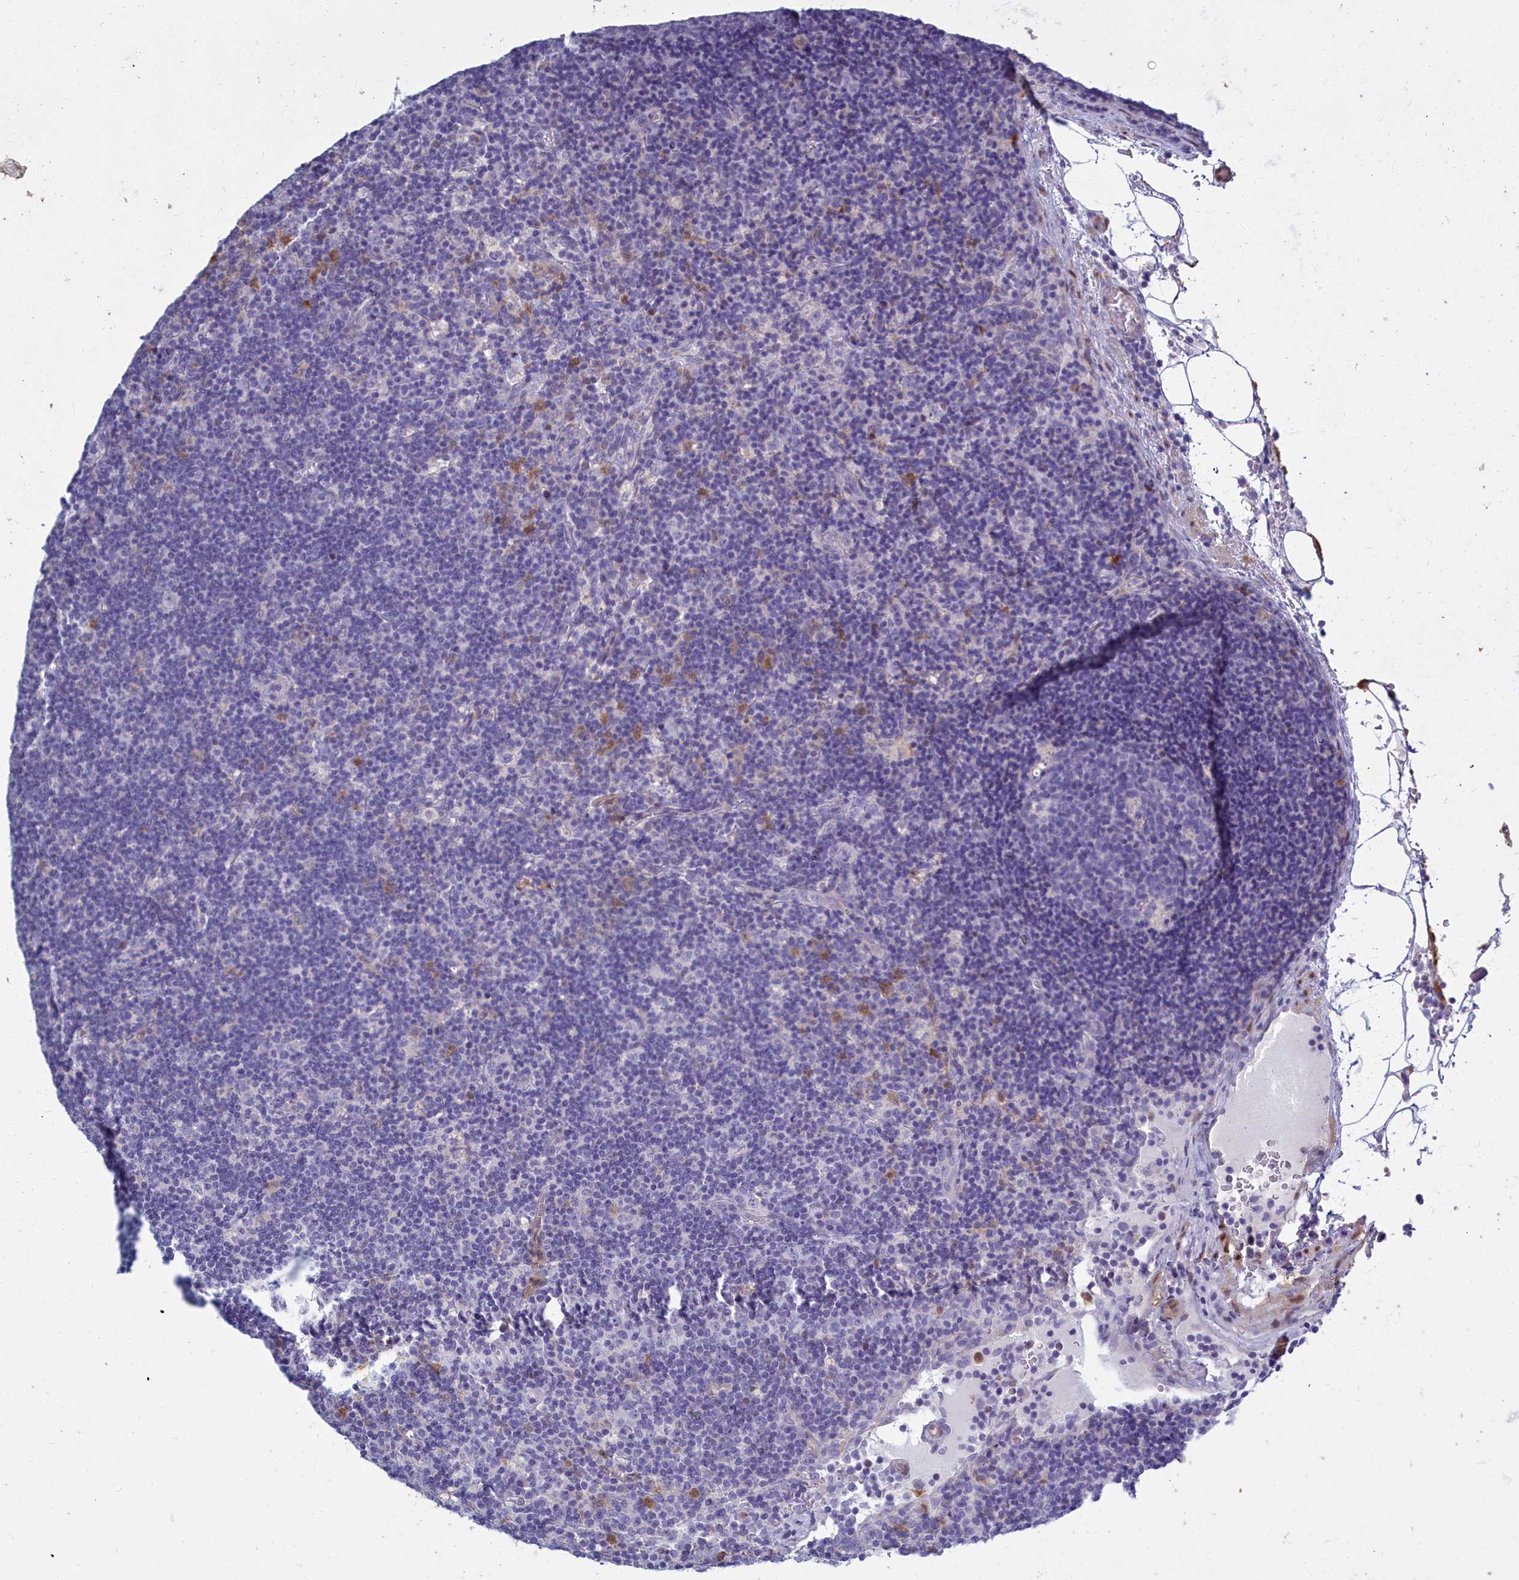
{"staining": {"intensity": "negative", "quantity": "none", "location": "none"}, "tissue": "lymph node", "cell_type": "Germinal center cells", "image_type": "normal", "snomed": [{"axis": "morphology", "description": "Normal tissue, NOS"}, {"axis": "topography", "description": "Lymph node"}], "caption": "Immunohistochemical staining of unremarkable lymph node displays no significant expression in germinal center cells. (IHC, brightfield microscopy, high magnification).", "gene": "PPP1R14A", "patient": {"sex": "male", "age": 58}}